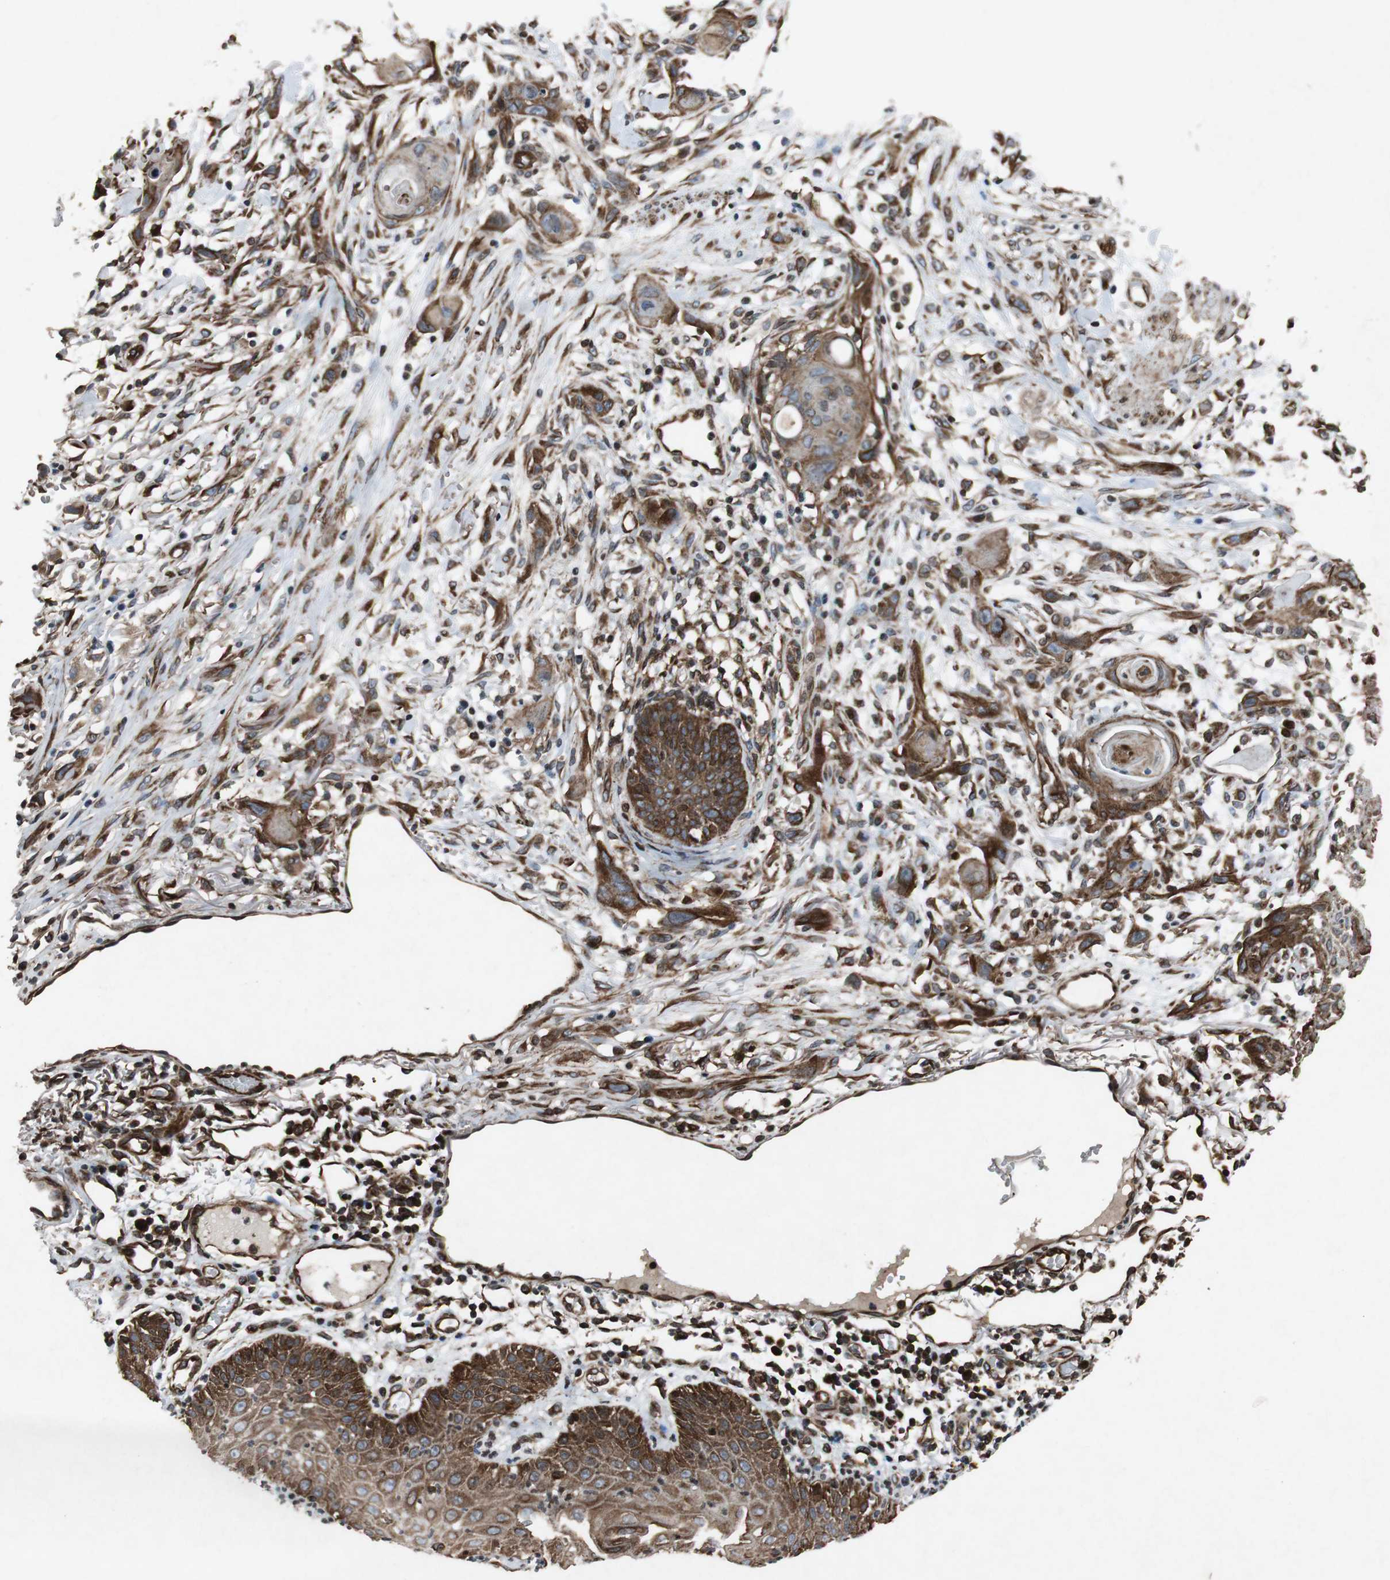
{"staining": {"intensity": "moderate", "quantity": ">75%", "location": "cytoplasmic/membranous"}, "tissue": "skin cancer", "cell_type": "Tumor cells", "image_type": "cancer", "snomed": [{"axis": "morphology", "description": "Normal tissue, NOS"}, {"axis": "morphology", "description": "Squamous cell carcinoma, NOS"}, {"axis": "topography", "description": "Skin"}], "caption": "Protein positivity by IHC demonstrates moderate cytoplasmic/membranous expression in about >75% of tumor cells in squamous cell carcinoma (skin).", "gene": "TUBA4A", "patient": {"sex": "female", "age": 59}}